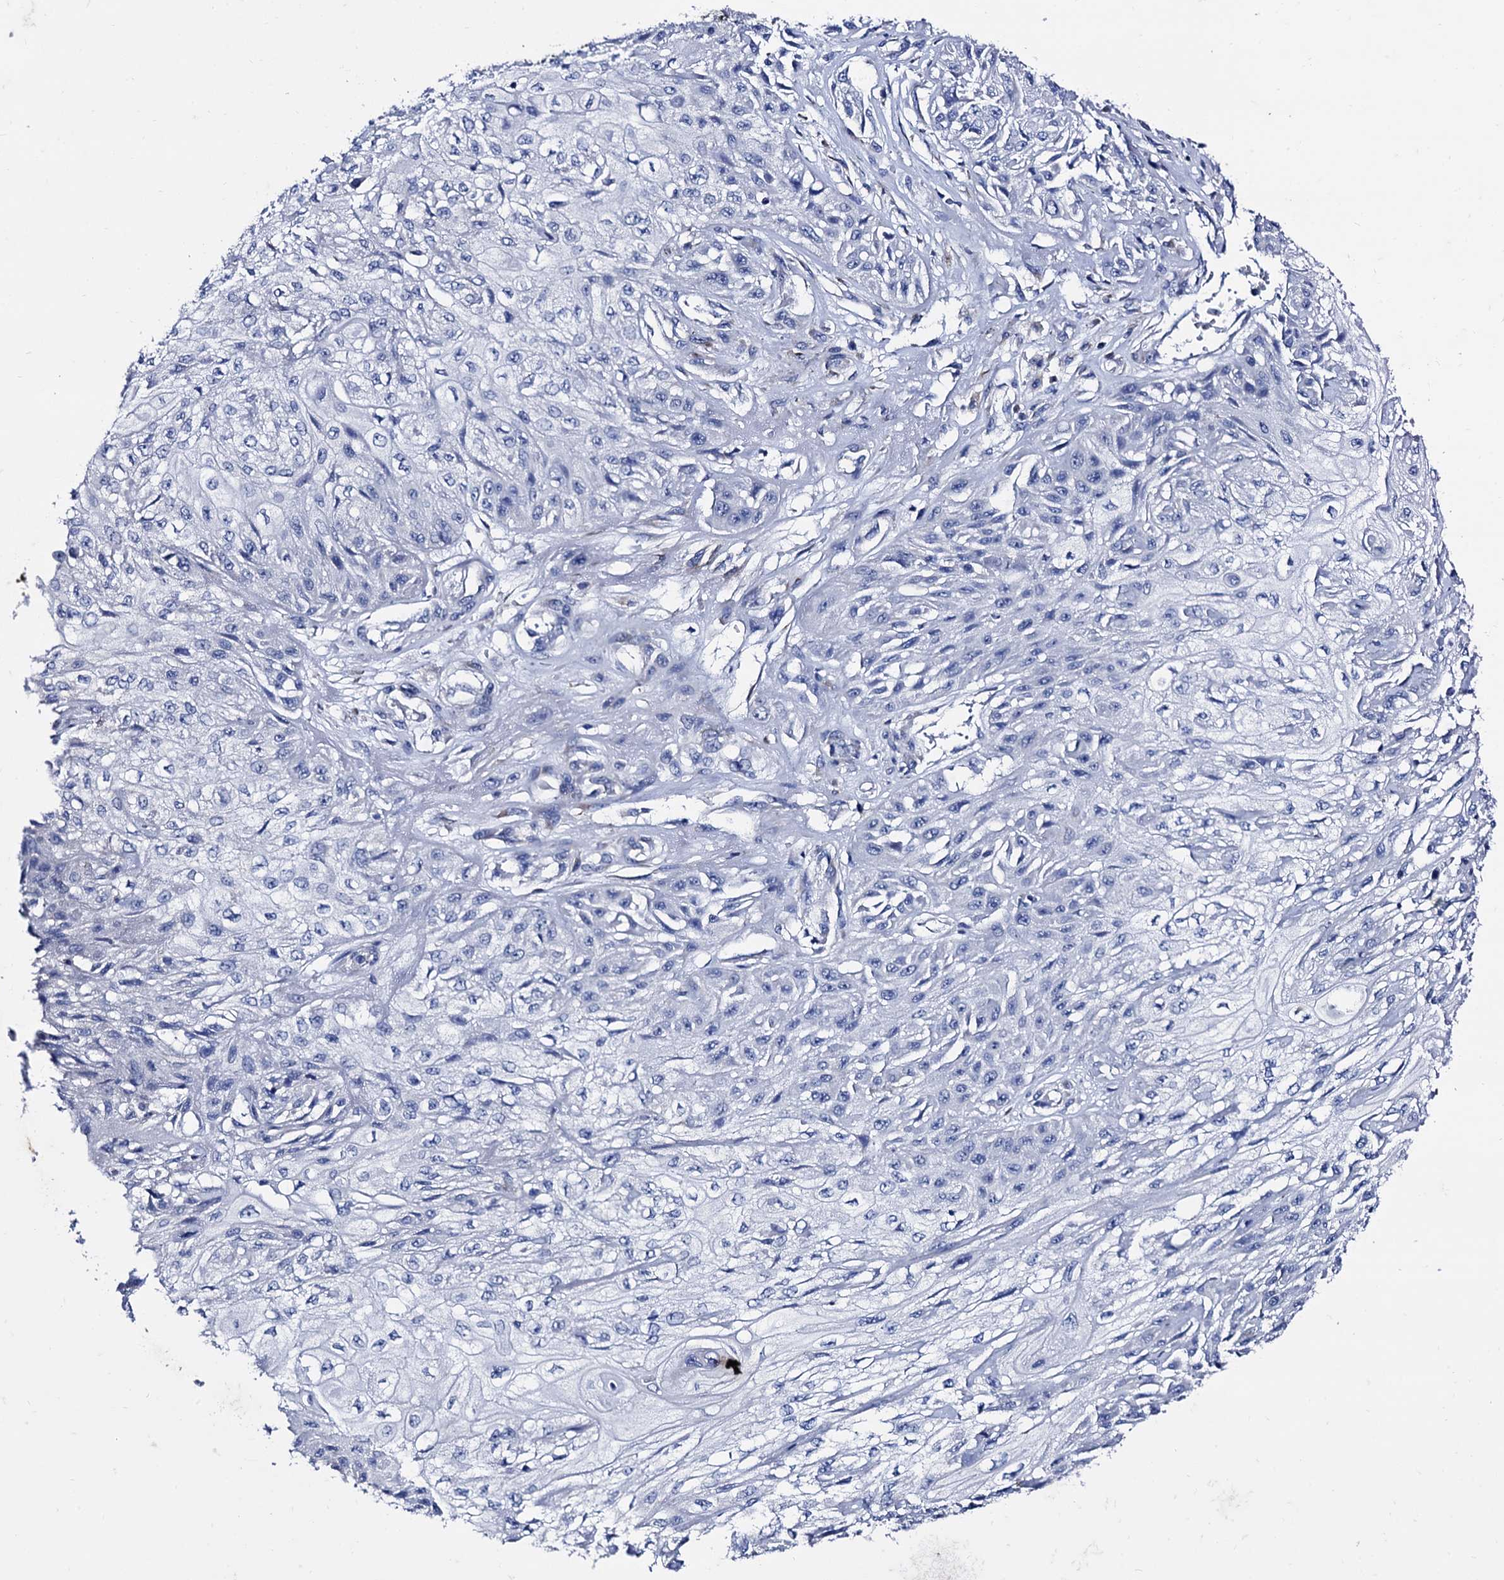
{"staining": {"intensity": "negative", "quantity": "none", "location": "none"}, "tissue": "skin cancer", "cell_type": "Tumor cells", "image_type": "cancer", "snomed": [{"axis": "morphology", "description": "Squamous cell carcinoma, NOS"}, {"axis": "morphology", "description": "Squamous cell carcinoma, metastatic, NOS"}, {"axis": "topography", "description": "Skin"}, {"axis": "topography", "description": "Lymph node"}], "caption": "A micrograph of skin cancer (metastatic squamous cell carcinoma) stained for a protein reveals no brown staining in tumor cells.", "gene": "FOXR2", "patient": {"sex": "male", "age": 75}}